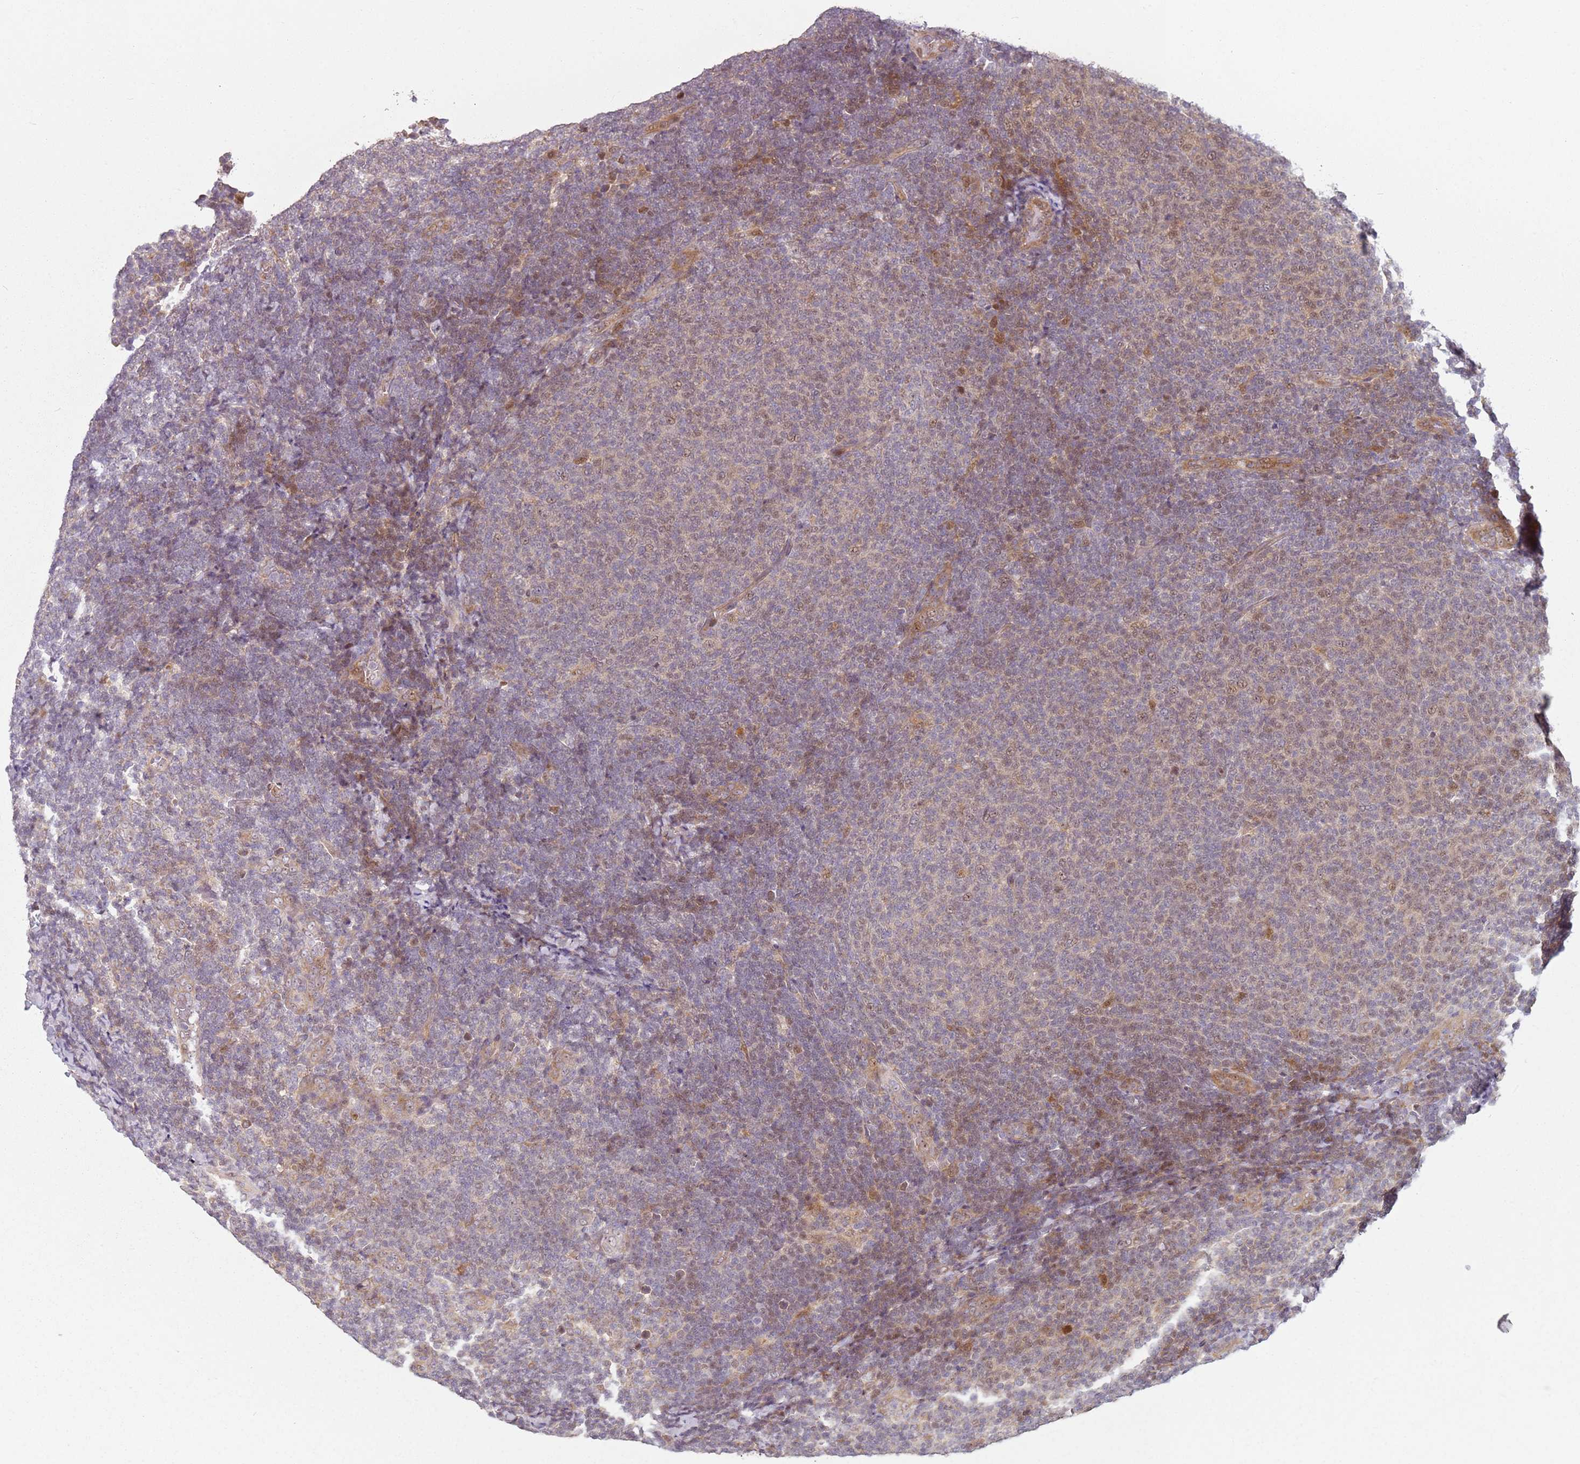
{"staining": {"intensity": "weak", "quantity": "25%-75%", "location": "cytoplasmic/membranous,nuclear"}, "tissue": "lymphoma", "cell_type": "Tumor cells", "image_type": "cancer", "snomed": [{"axis": "morphology", "description": "Malignant lymphoma, non-Hodgkin's type, Low grade"}, {"axis": "topography", "description": "Lymph node"}], "caption": "A low amount of weak cytoplasmic/membranous and nuclear expression is seen in approximately 25%-75% of tumor cells in low-grade malignant lymphoma, non-Hodgkin's type tissue. Using DAB (3,3'-diaminobenzidine) (brown) and hematoxylin (blue) stains, captured at high magnification using brightfield microscopy.", "gene": "CHURC1", "patient": {"sex": "male", "age": 66}}